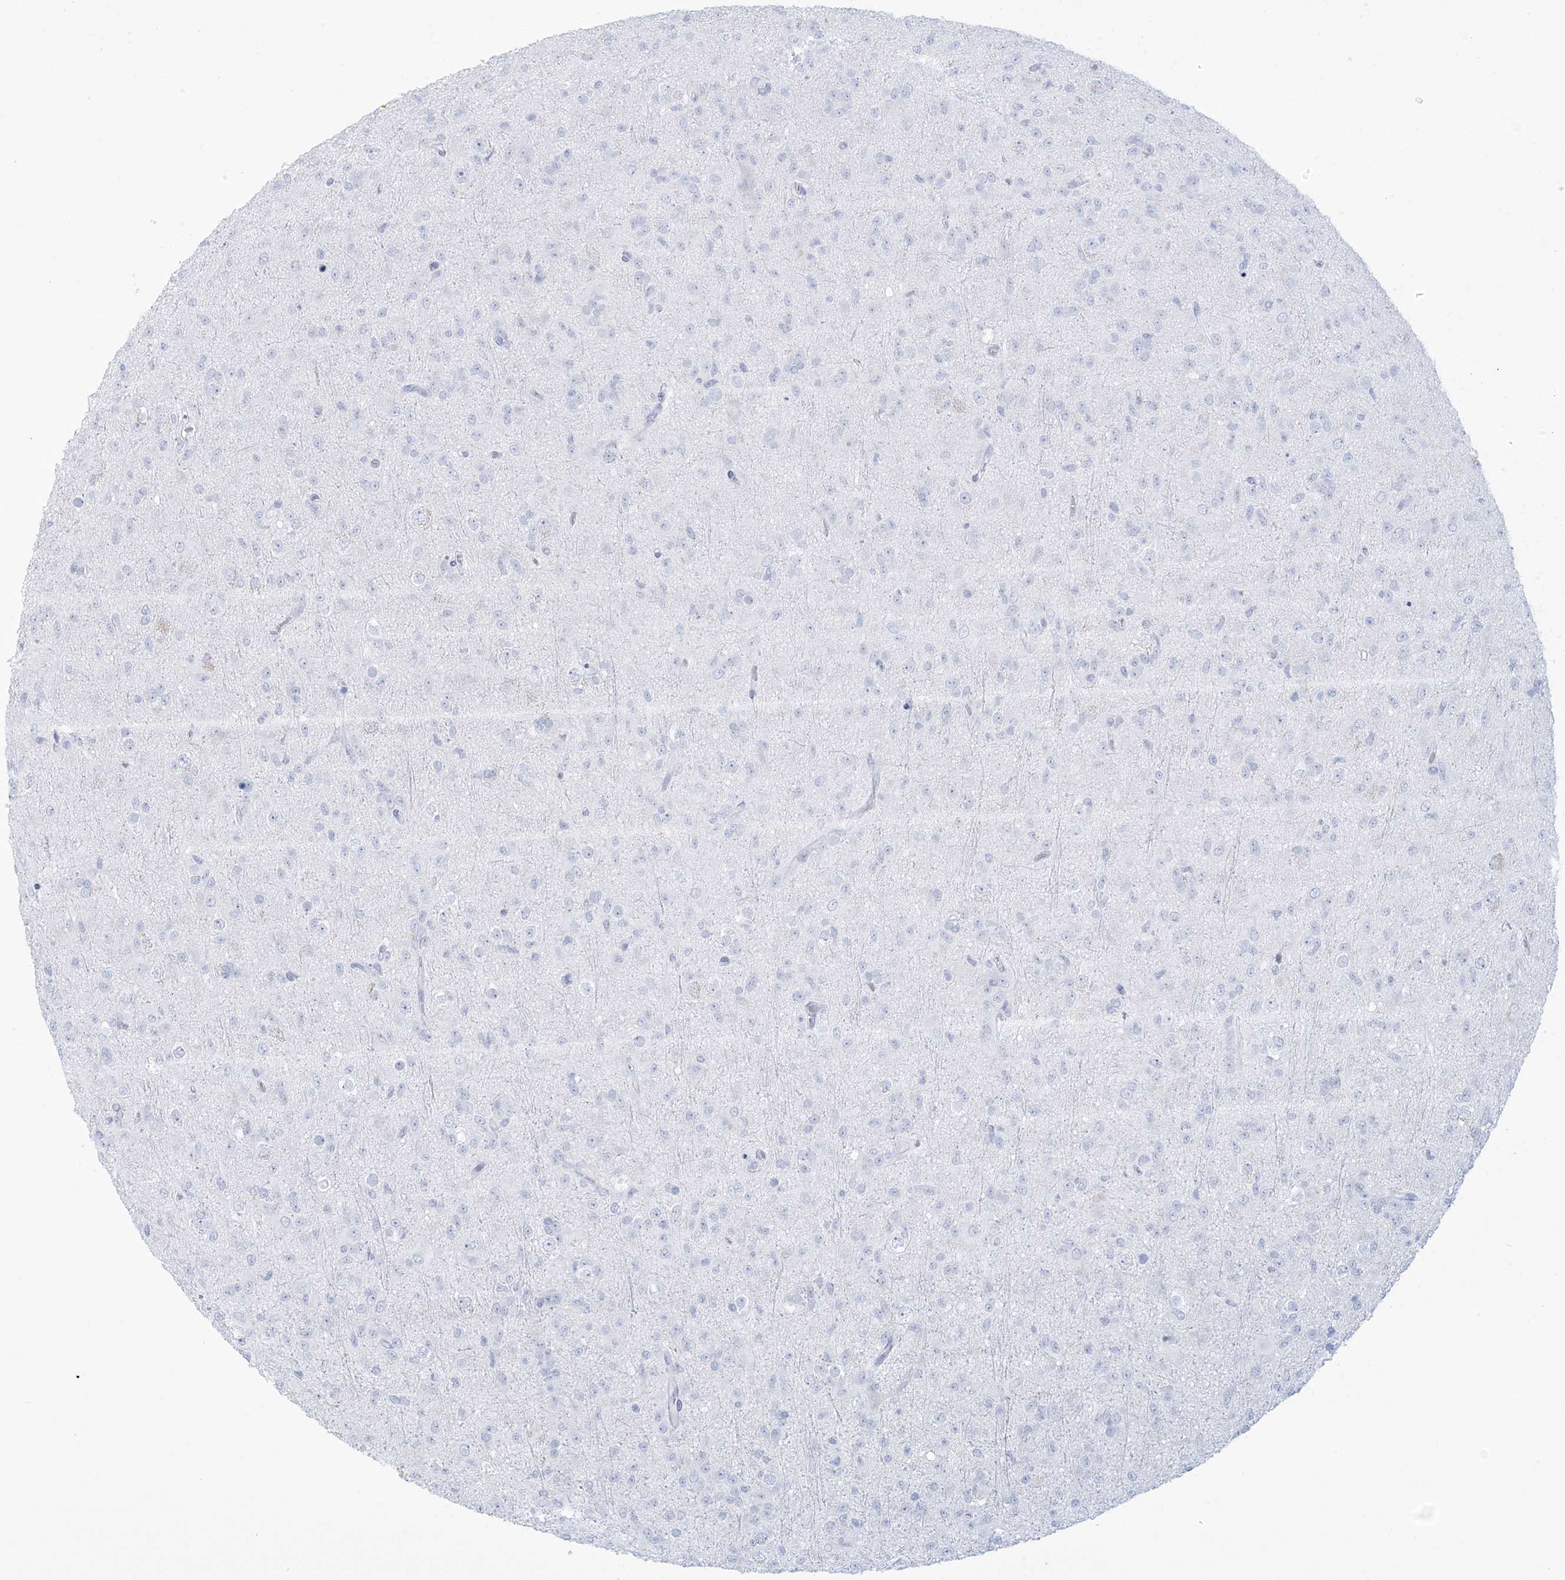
{"staining": {"intensity": "negative", "quantity": "none", "location": "none"}, "tissue": "glioma", "cell_type": "Tumor cells", "image_type": "cancer", "snomed": [{"axis": "morphology", "description": "Glioma, malignant, Low grade"}, {"axis": "topography", "description": "Brain"}], "caption": "This is an IHC image of glioma. There is no staining in tumor cells.", "gene": "AGXT", "patient": {"sex": "male", "age": 65}}